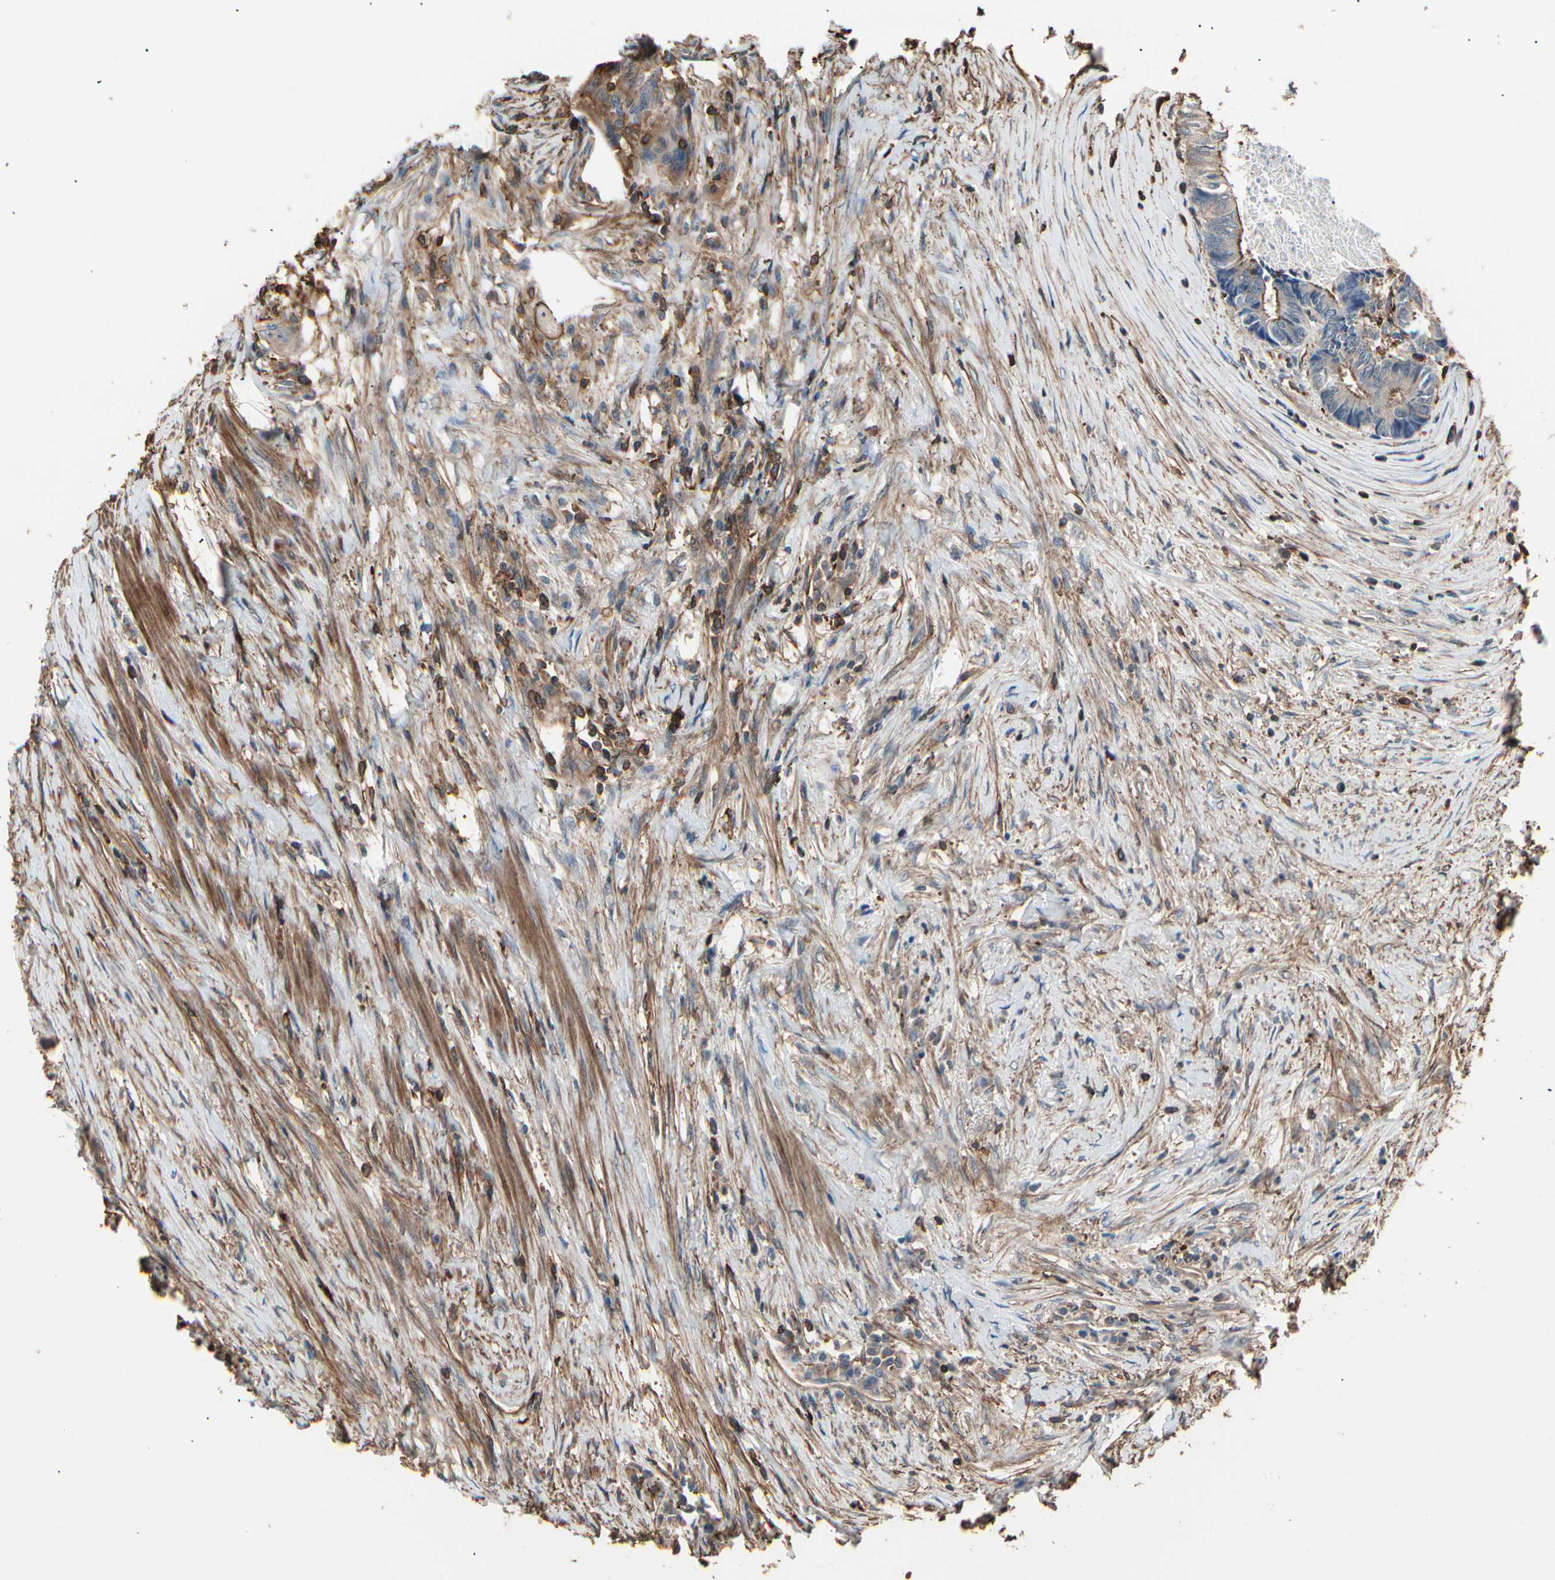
{"staining": {"intensity": "moderate", "quantity": "25%-75%", "location": "cytoplasmic/membranous"}, "tissue": "colorectal cancer", "cell_type": "Tumor cells", "image_type": "cancer", "snomed": [{"axis": "morphology", "description": "Adenocarcinoma, NOS"}, {"axis": "topography", "description": "Rectum"}], "caption": "Human colorectal cancer stained with a brown dye demonstrates moderate cytoplasmic/membranous positive positivity in approximately 25%-75% of tumor cells.", "gene": "MAPK13", "patient": {"sex": "male", "age": 63}}